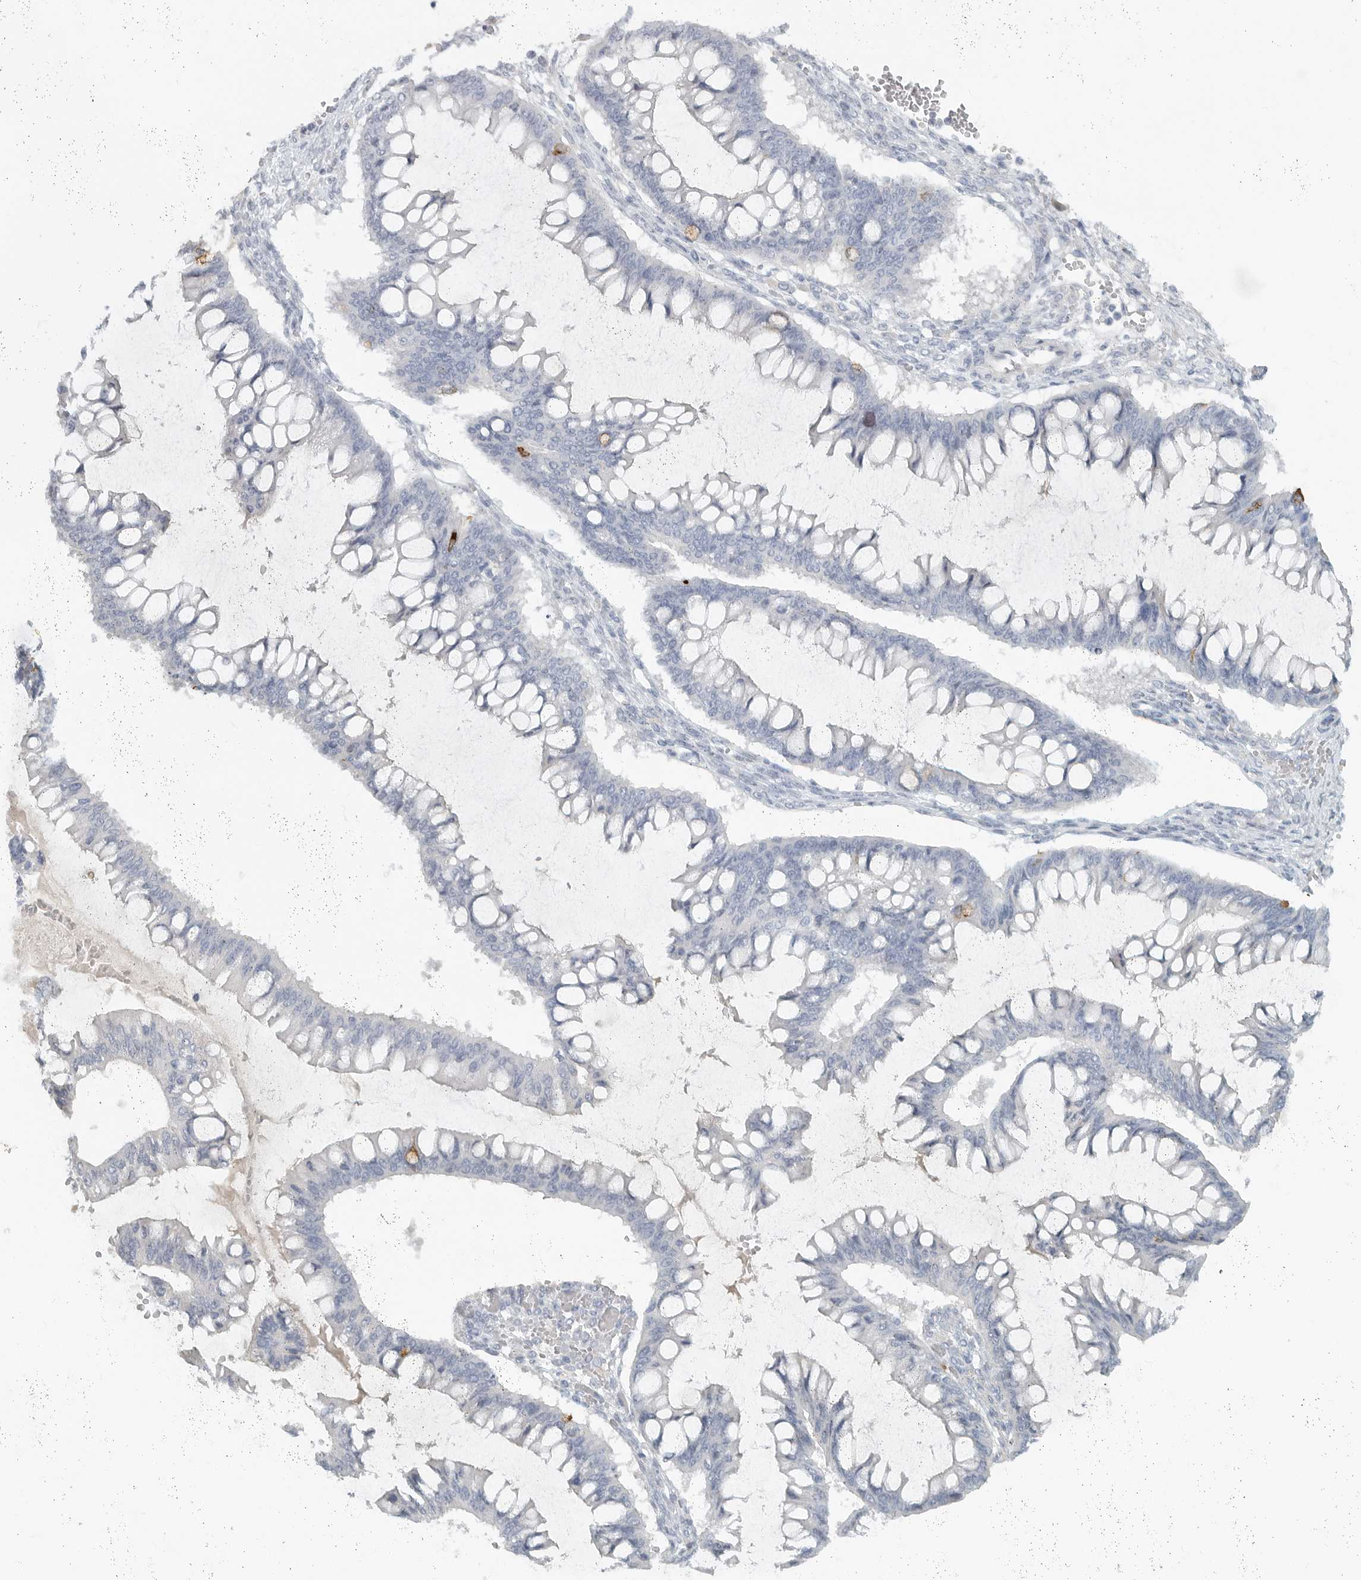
{"staining": {"intensity": "negative", "quantity": "none", "location": "none"}, "tissue": "ovarian cancer", "cell_type": "Tumor cells", "image_type": "cancer", "snomed": [{"axis": "morphology", "description": "Cystadenocarcinoma, mucinous, NOS"}, {"axis": "topography", "description": "Ovary"}], "caption": "Human ovarian mucinous cystadenocarcinoma stained for a protein using IHC demonstrates no positivity in tumor cells.", "gene": "PAM", "patient": {"sex": "female", "age": 73}}